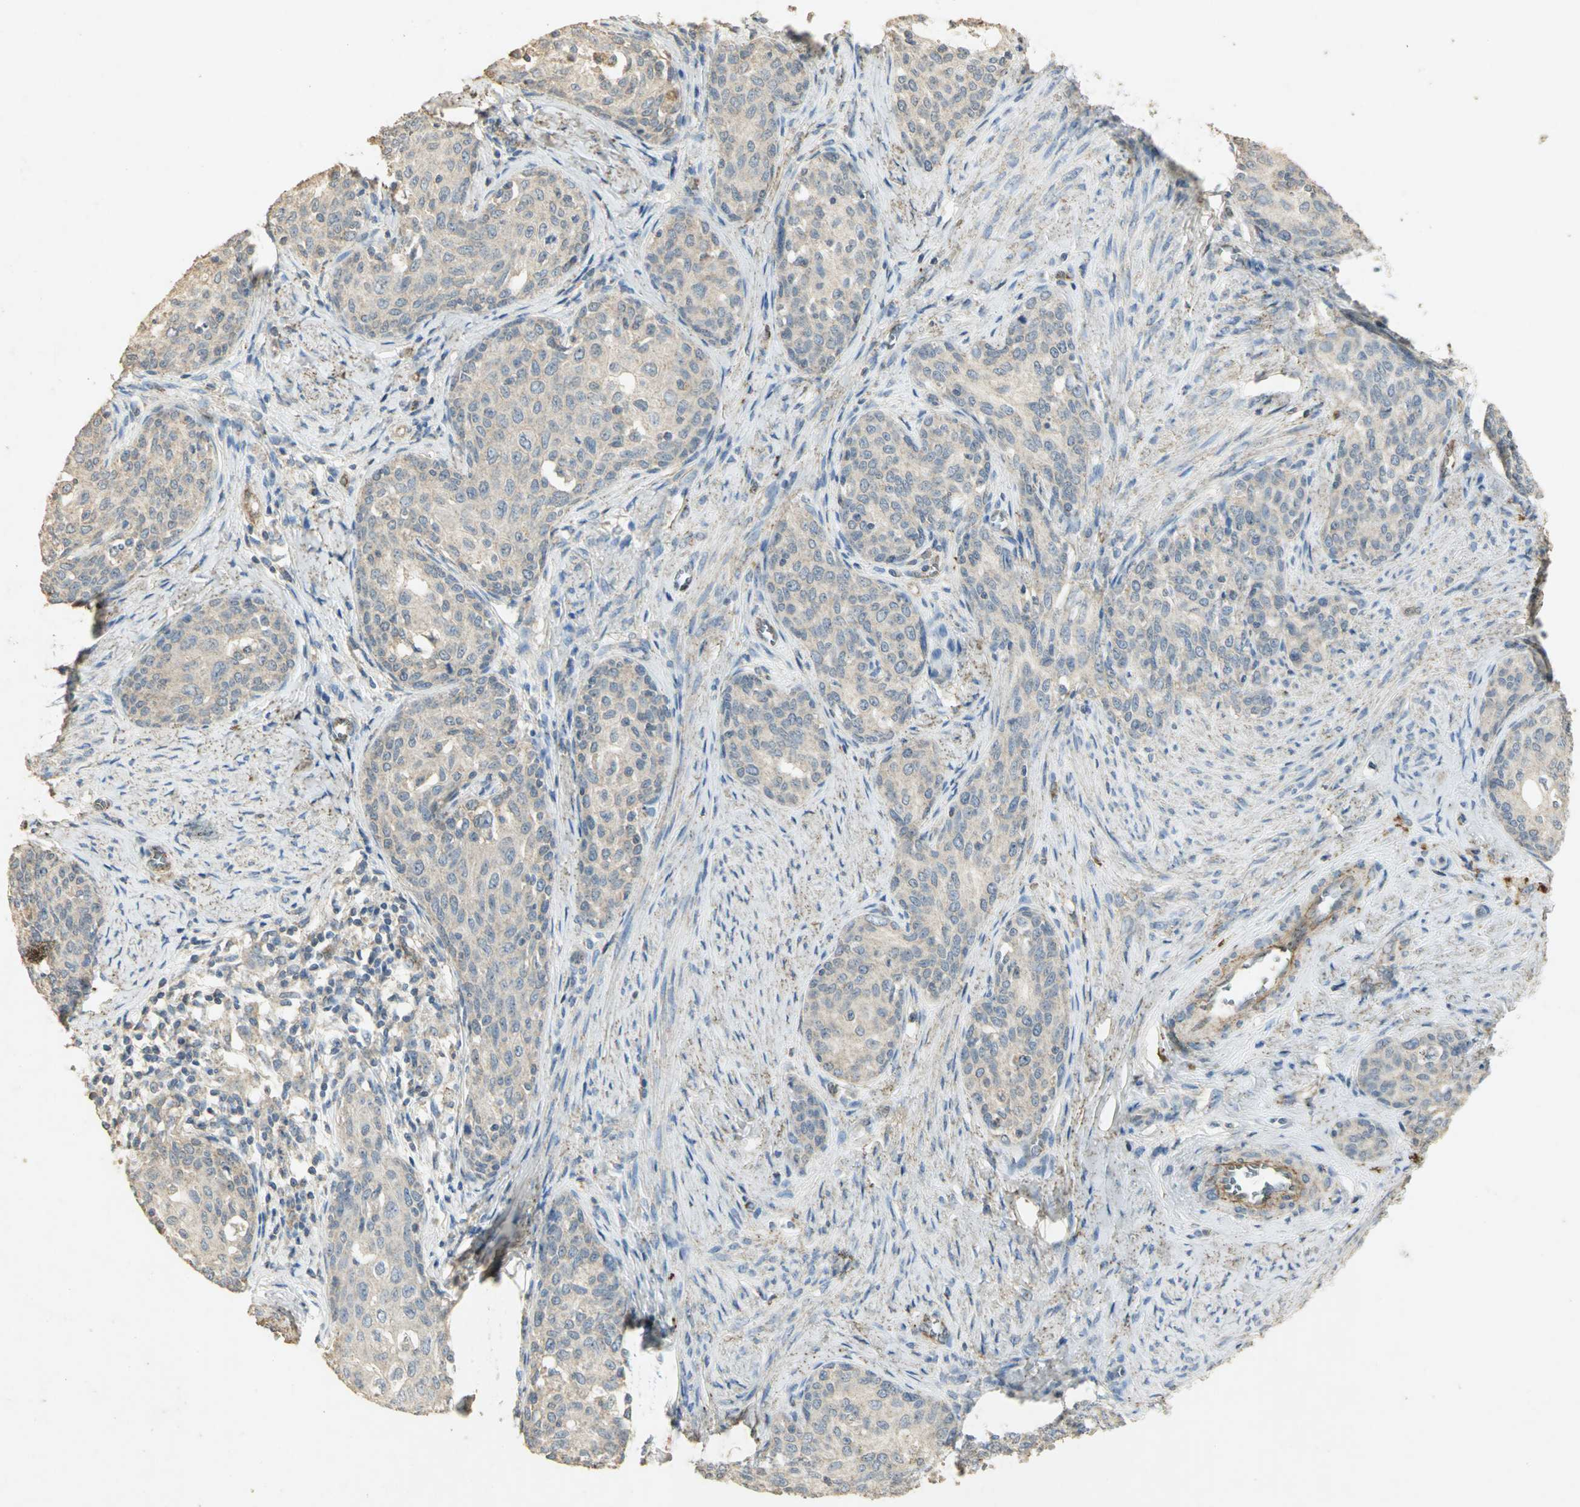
{"staining": {"intensity": "weak", "quantity": "25%-75%", "location": "cytoplasmic/membranous"}, "tissue": "cervical cancer", "cell_type": "Tumor cells", "image_type": "cancer", "snomed": [{"axis": "morphology", "description": "Squamous cell carcinoma, NOS"}, {"axis": "morphology", "description": "Adenocarcinoma, NOS"}, {"axis": "topography", "description": "Cervix"}], "caption": "Weak cytoplasmic/membranous protein staining is identified in approximately 25%-75% of tumor cells in adenocarcinoma (cervical).", "gene": "ASB9", "patient": {"sex": "female", "age": 52}}